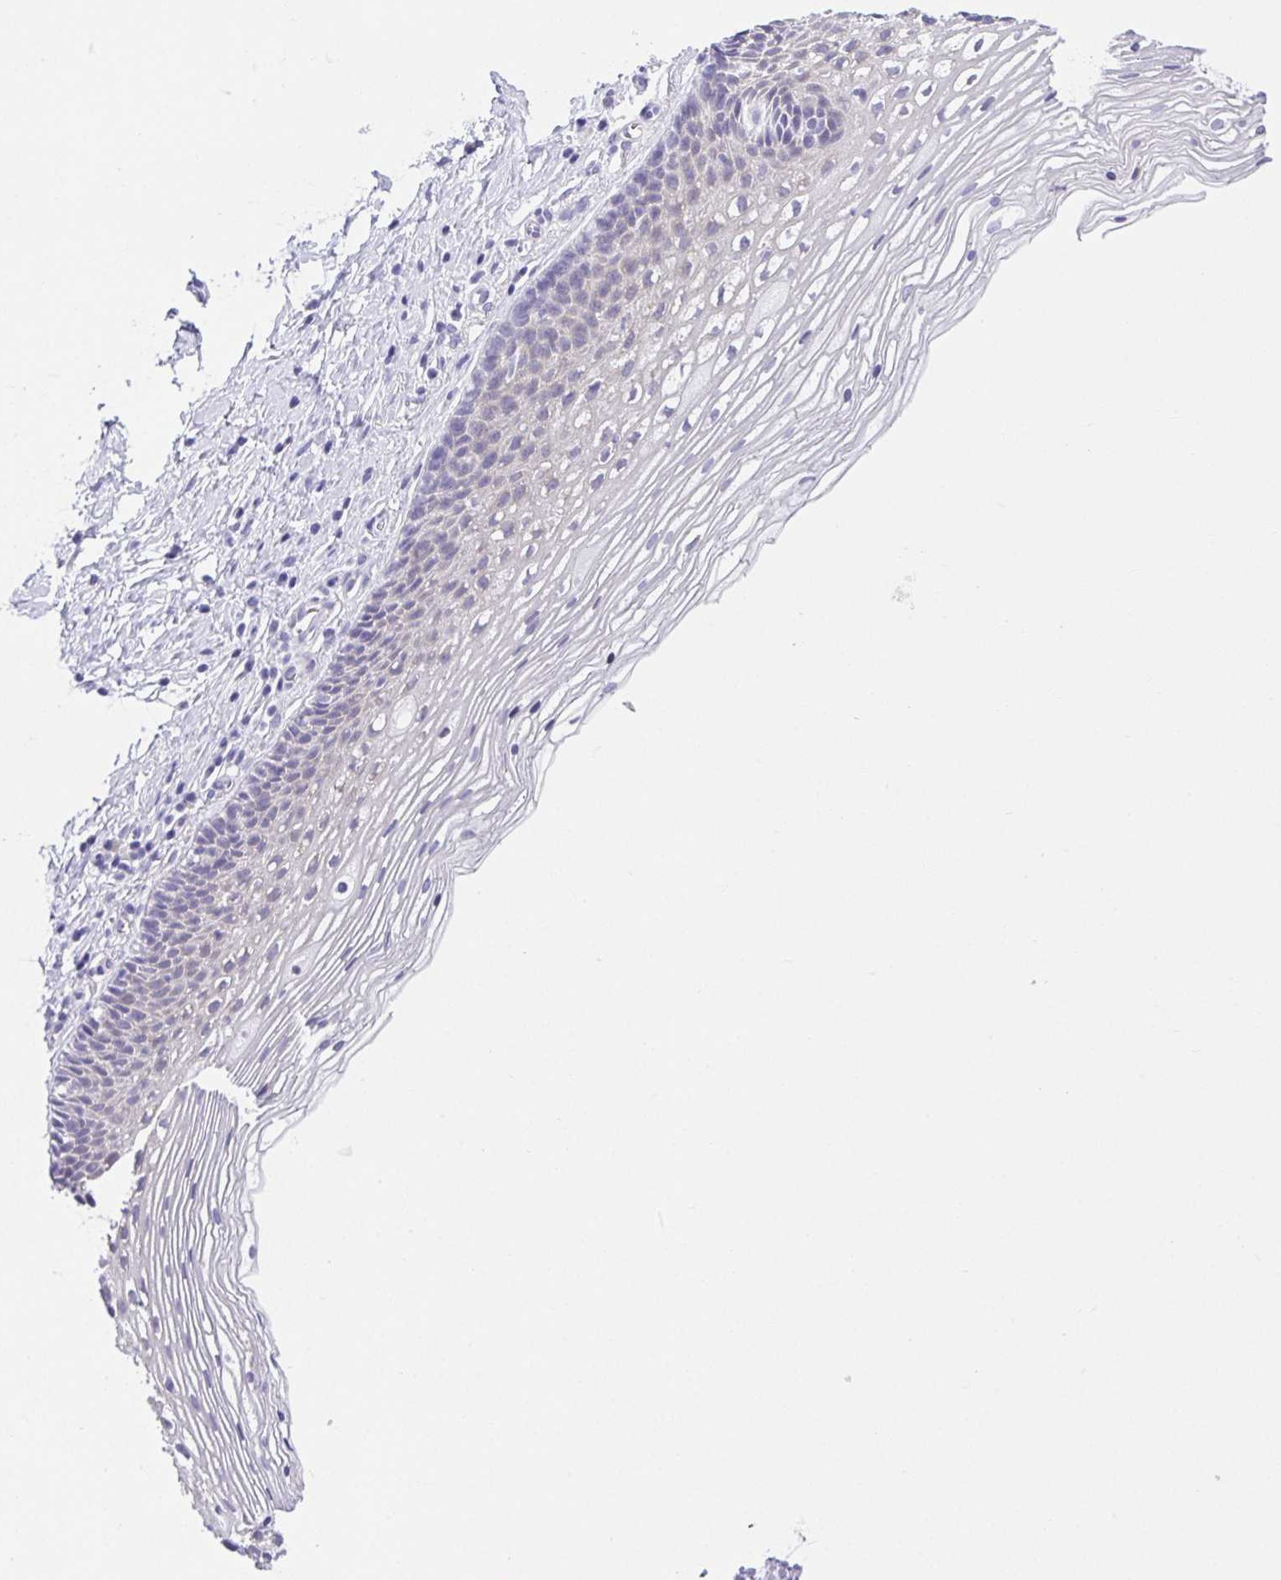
{"staining": {"intensity": "negative", "quantity": "none", "location": "none"}, "tissue": "cervix", "cell_type": "Glandular cells", "image_type": "normal", "snomed": [{"axis": "morphology", "description": "Normal tissue, NOS"}, {"axis": "topography", "description": "Cervix"}], "caption": "Immunohistochemistry micrograph of normal human cervix stained for a protein (brown), which exhibits no staining in glandular cells. The staining was performed using DAB to visualize the protein expression in brown, while the nuclei were stained in blue with hematoxylin (Magnification: 20x).", "gene": "LUZP4", "patient": {"sex": "female", "age": 34}}